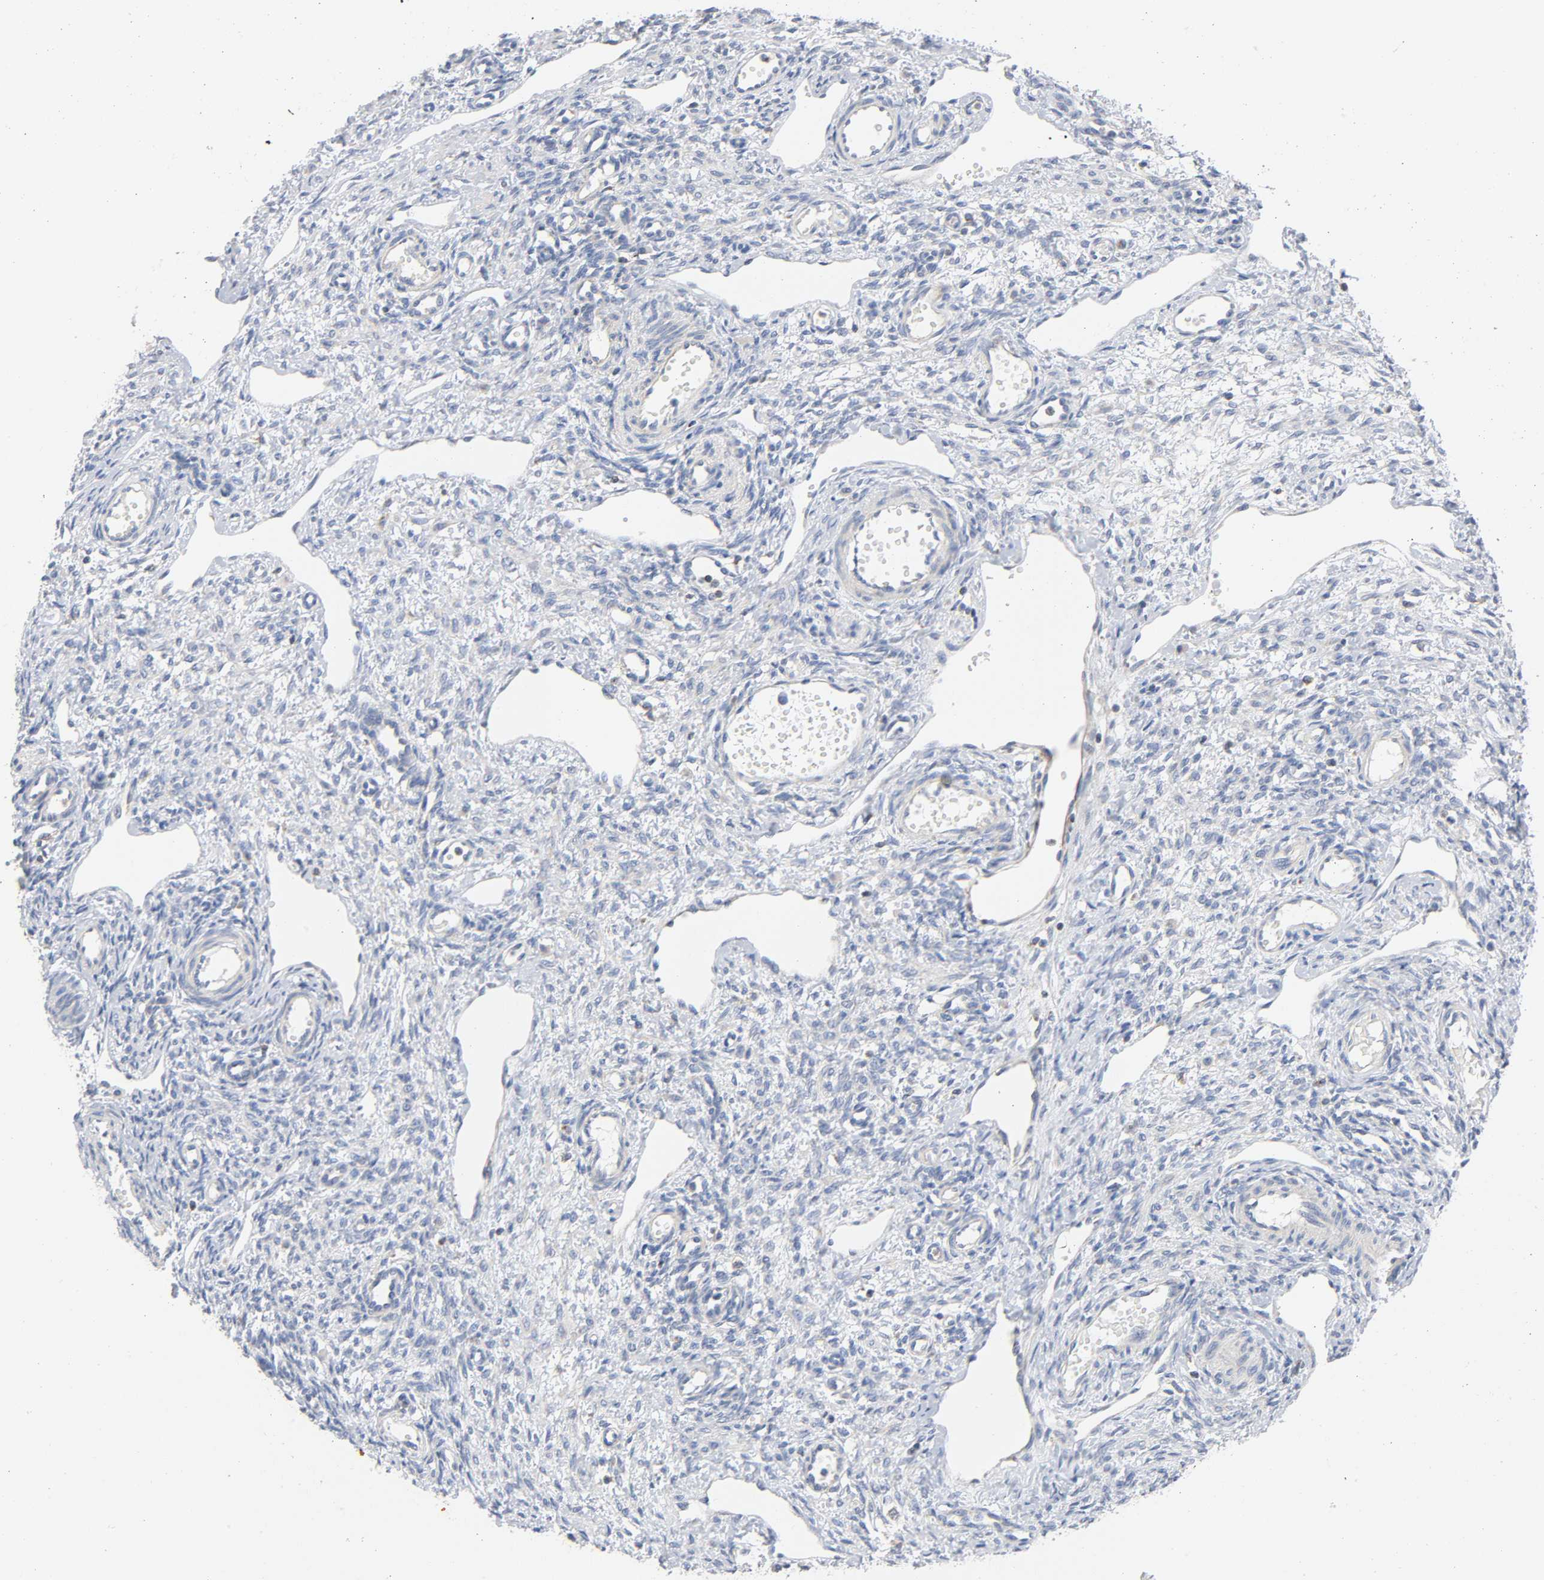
{"staining": {"intensity": "negative", "quantity": "none", "location": "none"}, "tissue": "ovary", "cell_type": "Ovarian stroma cells", "image_type": "normal", "snomed": [{"axis": "morphology", "description": "Normal tissue, NOS"}, {"axis": "topography", "description": "Ovary"}], "caption": "DAB (3,3'-diaminobenzidine) immunohistochemical staining of unremarkable human ovary displays no significant expression in ovarian stroma cells.", "gene": "BAK1", "patient": {"sex": "female", "age": 33}}